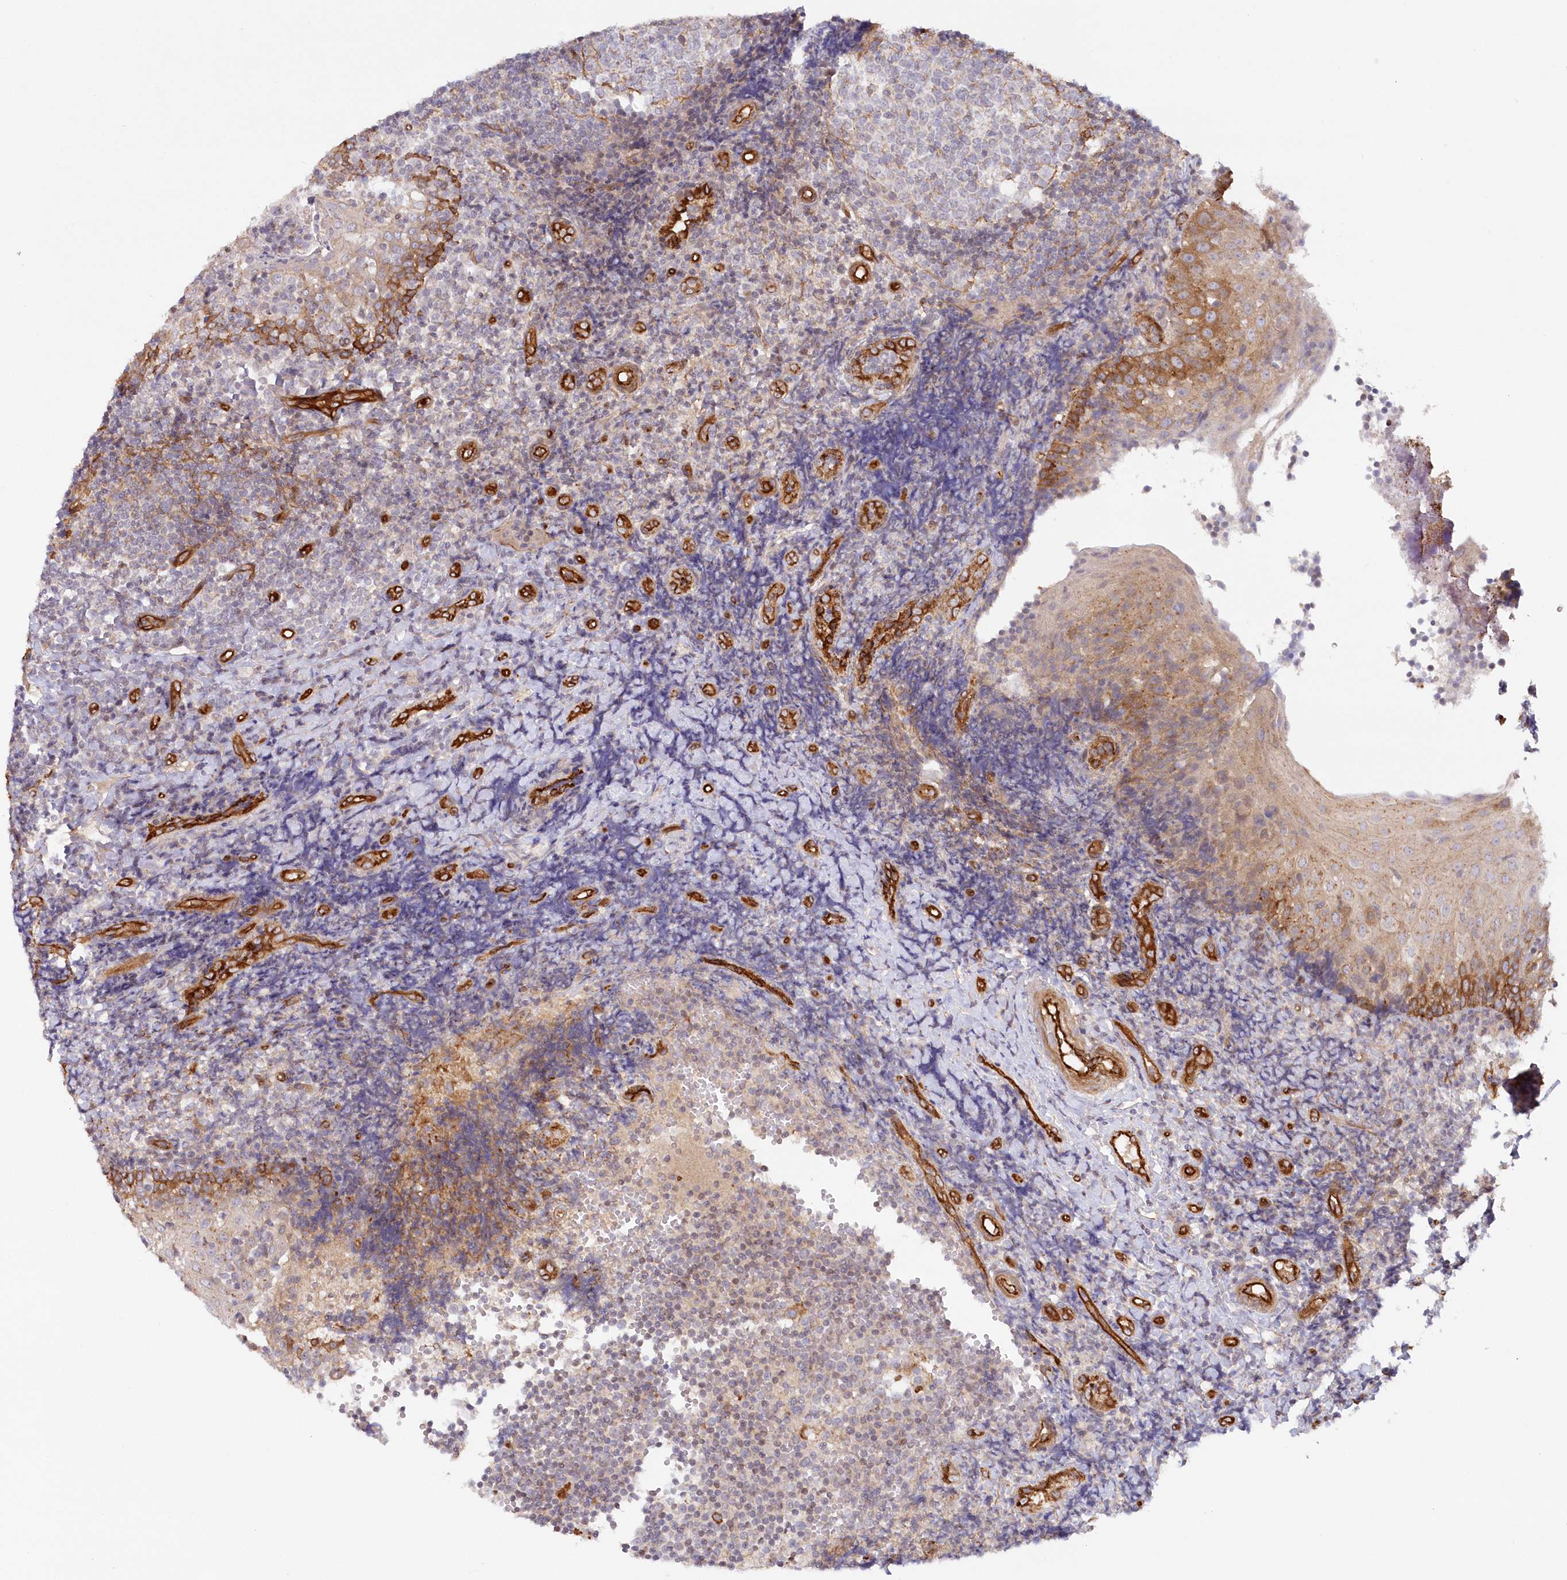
{"staining": {"intensity": "negative", "quantity": "none", "location": "none"}, "tissue": "tonsil", "cell_type": "Germinal center cells", "image_type": "normal", "snomed": [{"axis": "morphology", "description": "Normal tissue, NOS"}, {"axis": "topography", "description": "Tonsil"}], "caption": "DAB (3,3'-diaminobenzidine) immunohistochemical staining of benign human tonsil exhibits no significant positivity in germinal center cells.", "gene": "AFAP1L2", "patient": {"sex": "female", "age": 40}}